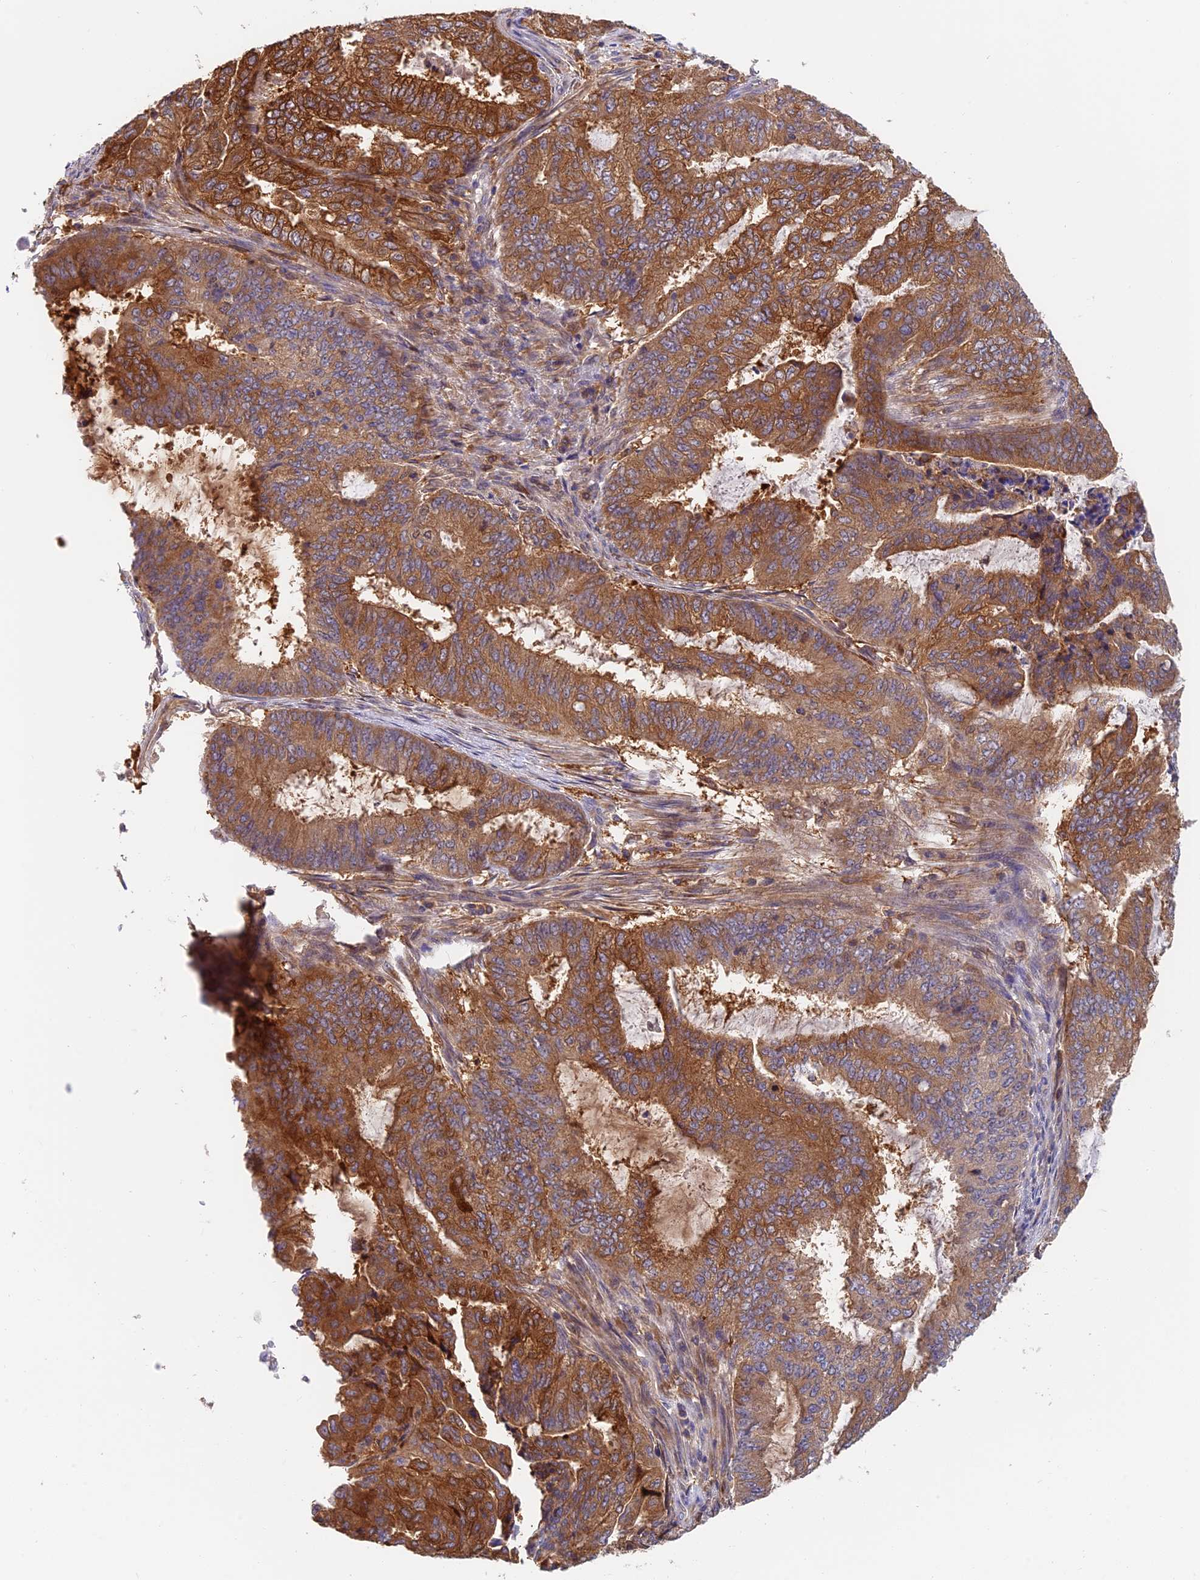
{"staining": {"intensity": "moderate", "quantity": "25%-75%", "location": "cytoplasmic/membranous"}, "tissue": "endometrial cancer", "cell_type": "Tumor cells", "image_type": "cancer", "snomed": [{"axis": "morphology", "description": "Adenocarcinoma, NOS"}, {"axis": "topography", "description": "Endometrium"}], "caption": "IHC (DAB) staining of endometrial cancer displays moderate cytoplasmic/membranous protein staining in approximately 25%-75% of tumor cells.", "gene": "IPO5", "patient": {"sex": "female", "age": 51}}